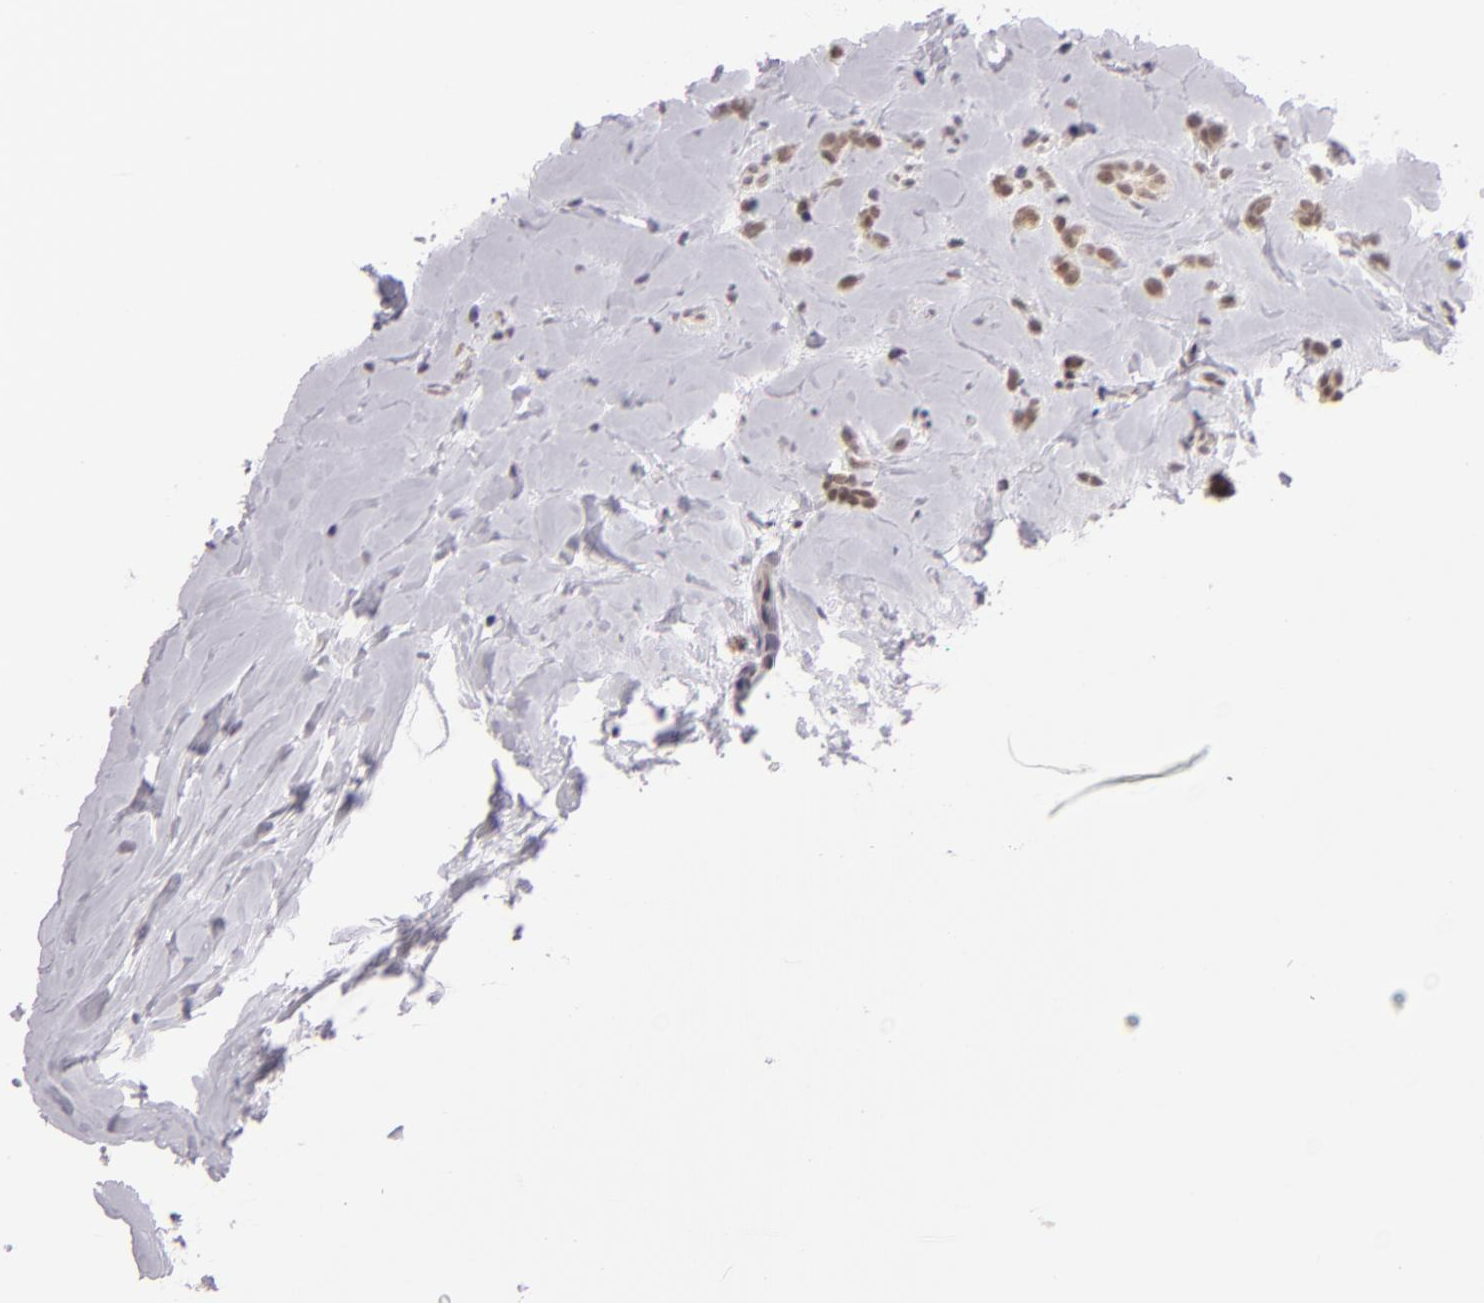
{"staining": {"intensity": "weak", "quantity": ">75%", "location": "nuclear"}, "tissue": "breast cancer", "cell_type": "Tumor cells", "image_type": "cancer", "snomed": [{"axis": "morphology", "description": "Lobular carcinoma"}, {"axis": "topography", "description": "Breast"}], "caption": "DAB immunohistochemical staining of human lobular carcinoma (breast) reveals weak nuclear protein staining in approximately >75% of tumor cells.", "gene": "ZNF205", "patient": {"sex": "female", "age": 64}}